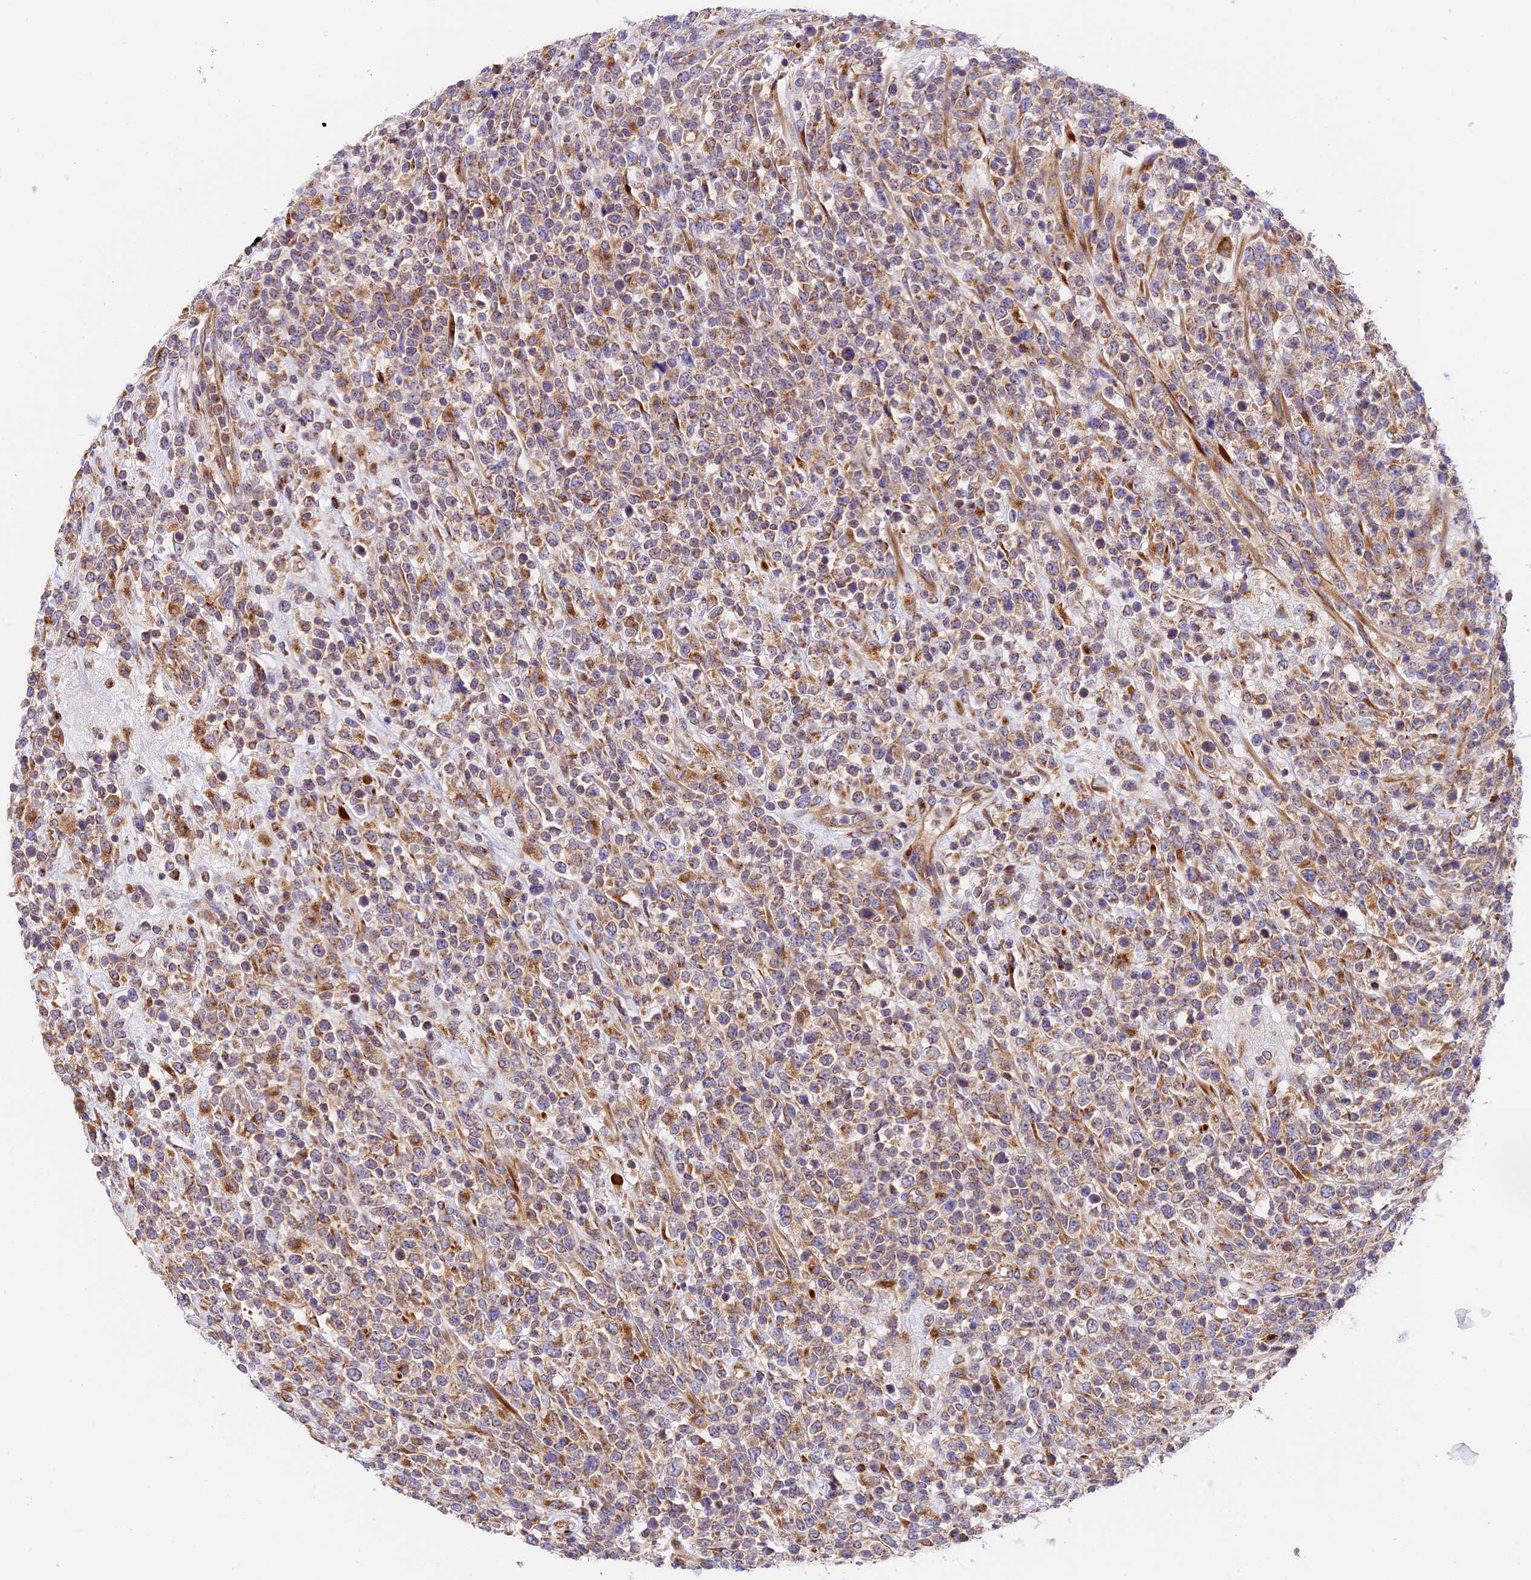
{"staining": {"intensity": "moderate", "quantity": "25%-75%", "location": "cytoplasmic/membranous"}, "tissue": "lymphoma", "cell_type": "Tumor cells", "image_type": "cancer", "snomed": [{"axis": "morphology", "description": "Malignant lymphoma, non-Hodgkin's type, High grade"}, {"axis": "topography", "description": "Colon"}], "caption": "Protein expression analysis of malignant lymphoma, non-Hodgkin's type (high-grade) exhibits moderate cytoplasmic/membranous staining in about 25%-75% of tumor cells. (DAB (3,3'-diaminobenzidine) IHC with brightfield microscopy, high magnification).", "gene": "MRAS", "patient": {"sex": "female", "age": 53}}